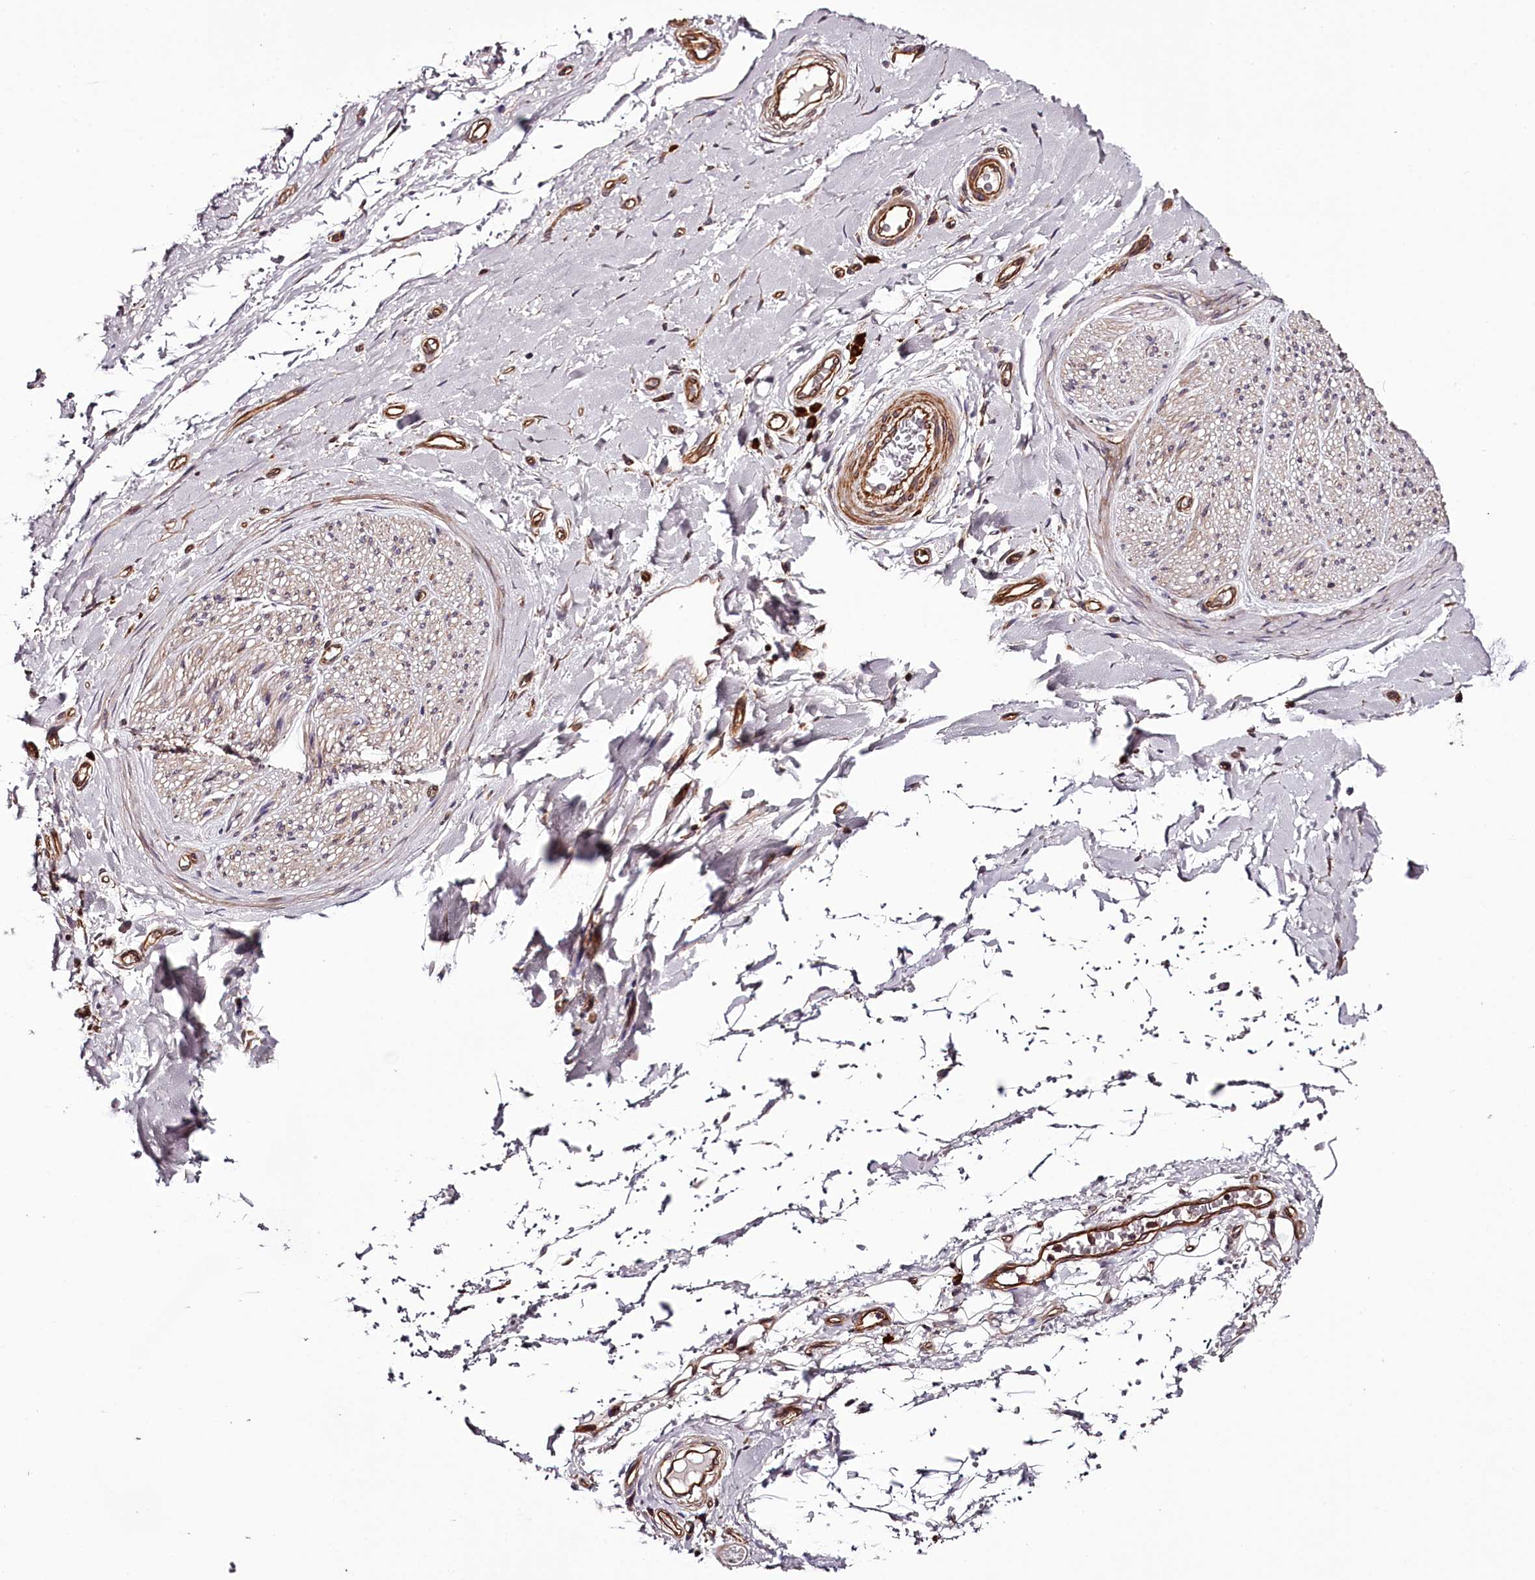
{"staining": {"intensity": "negative", "quantity": "none", "location": "none"}, "tissue": "adipose tissue", "cell_type": "Adipocytes", "image_type": "normal", "snomed": [{"axis": "morphology", "description": "Normal tissue, NOS"}, {"axis": "morphology", "description": "Adenocarcinoma, NOS"}, {"axis": "topography", "description": "Stomach, upper"}, {"axis": "topography", "description": "Peripheral nerve tissue"}], "caption": "This is an immunohistochemistry (IHC) histopathology image of normal adipose tissue. There is no positivity in adipocytes.", "gene": "TARS1", "patient": {"sex": "male", "age": 62}}